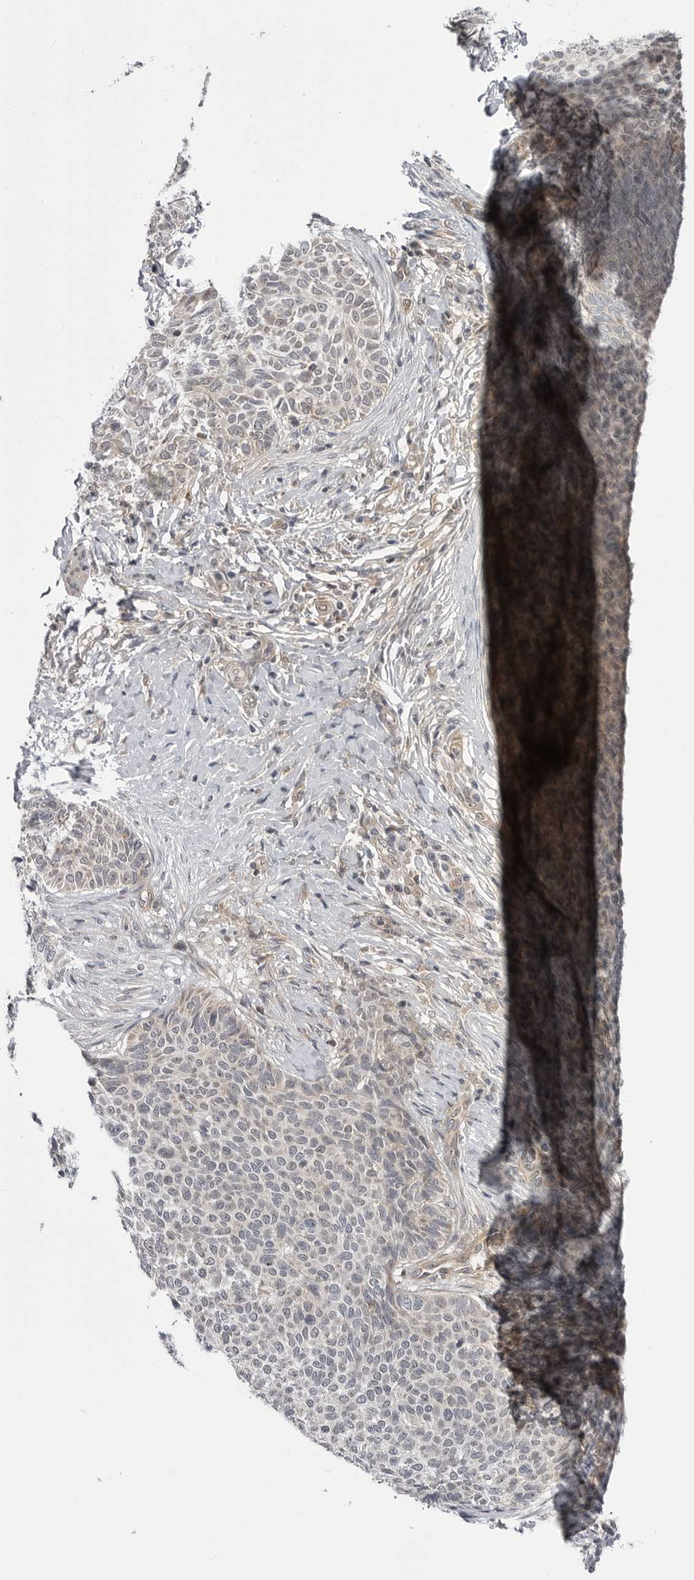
{"staining": {"intensity": "negative", "quantity": "none", "location": "none"}, "tissue": "skin cancer", "cell_type": "Tumor cells", "image_type": "cancer", "snomed": [{"axis": "morphology", "description": "Normal tissue, NOS"}, {"axis": "morphology", "description": "Basal cell carcinoma"}, {"axis": "topography", "description": "Skin"}], "caption": "IHC photomicrograph of human basal cell carcinoma (skin) stained for a protein (brown), which shows no positivity in tumor cells.", "gene": "CCDC18", "patient": {"sex": "male", "age": 50}}